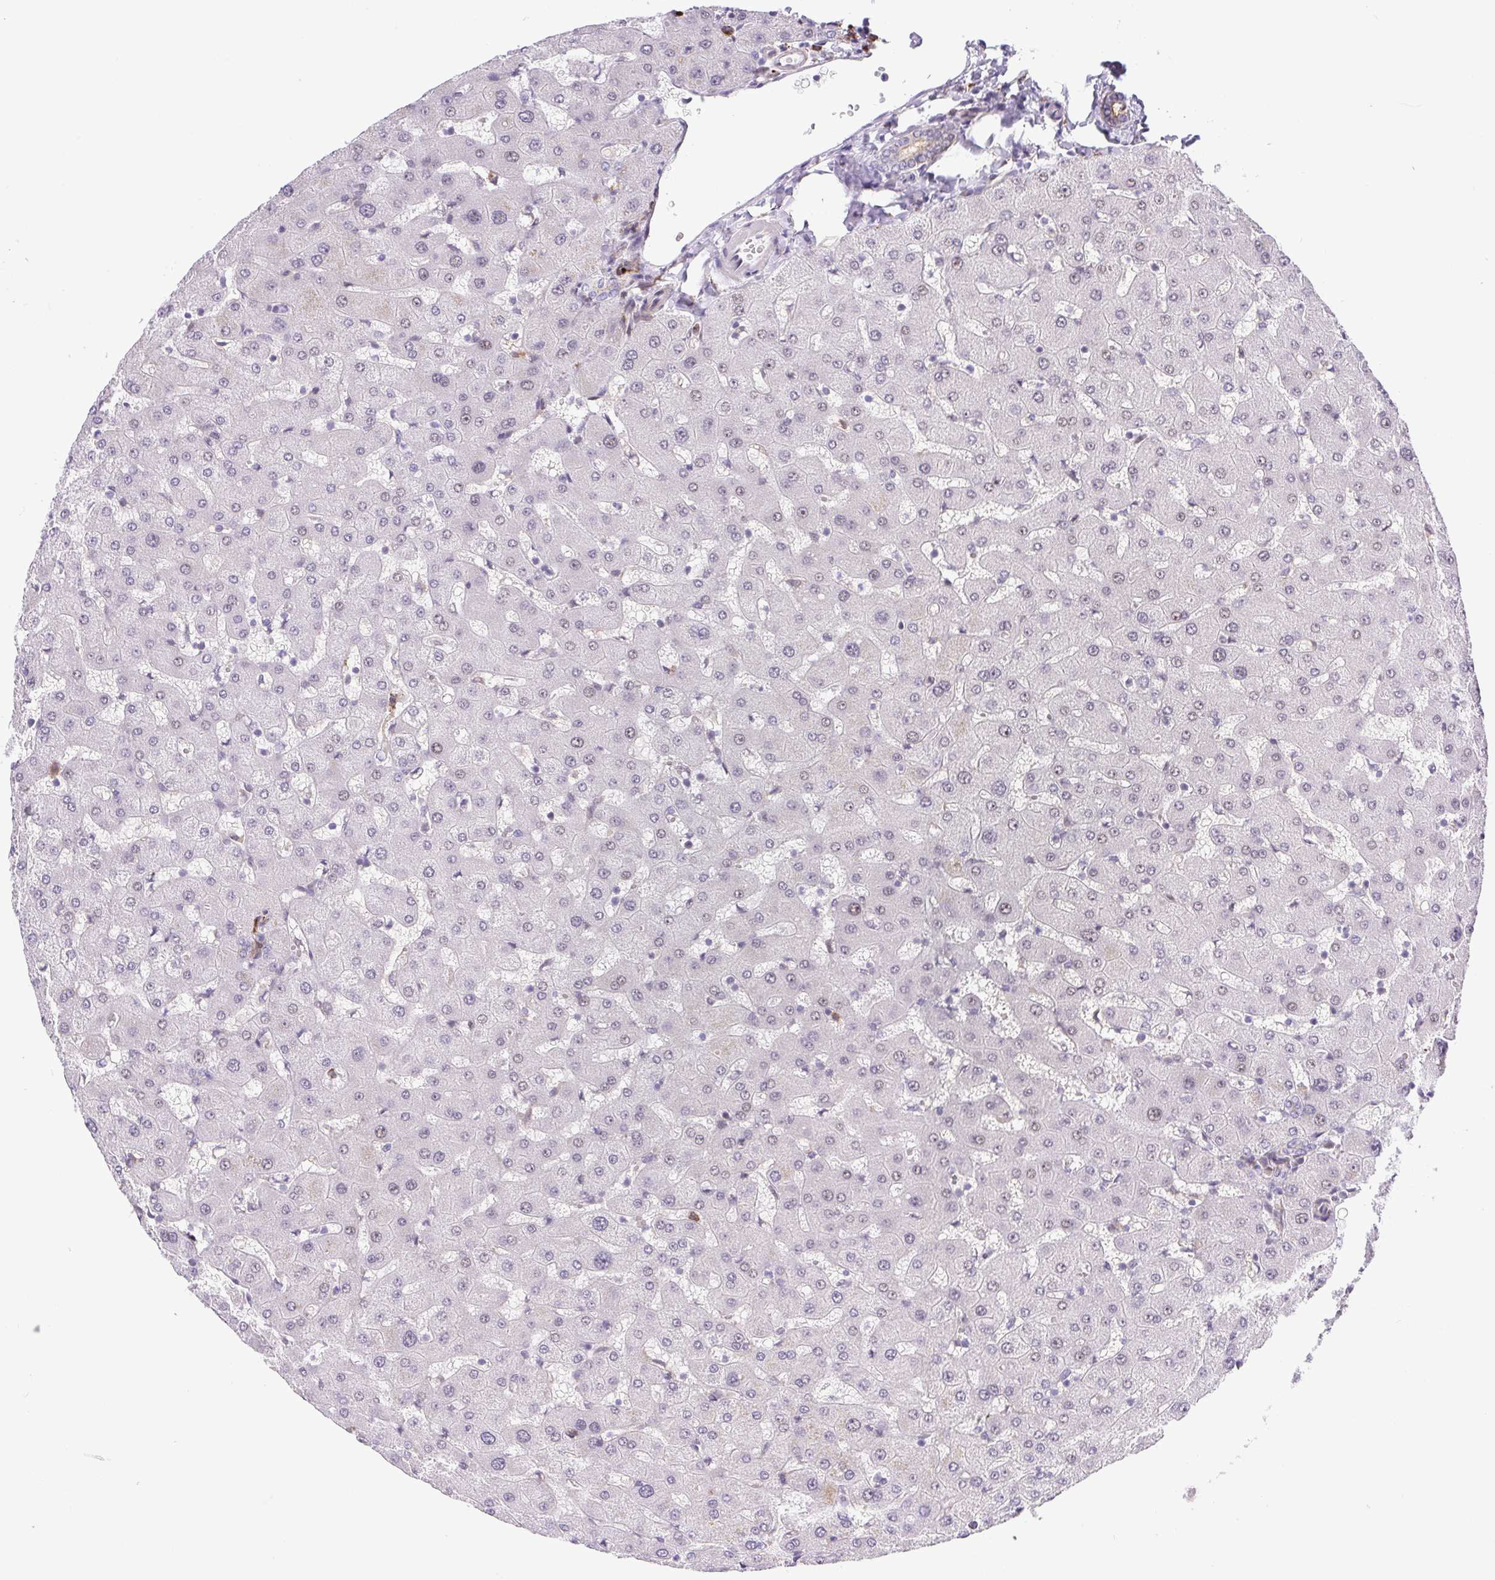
{"staining": {"intensity": "negative", "quantity": "none", "location": "none"}, "tissue": "liver", "cell_type": "Cholangiocytes", "image_type": "normal", "snomed": [{"axis": "morphology", "description": "Normal tissue, NOS"}, {"axis": "topography", "description": "Liver"}], "caption": "Immunohistochemical staining of benign liver reveals no significant positivity in cholangiocytes.", "gene": "ERG", "patient": {"sex": "female", "age": 63}}